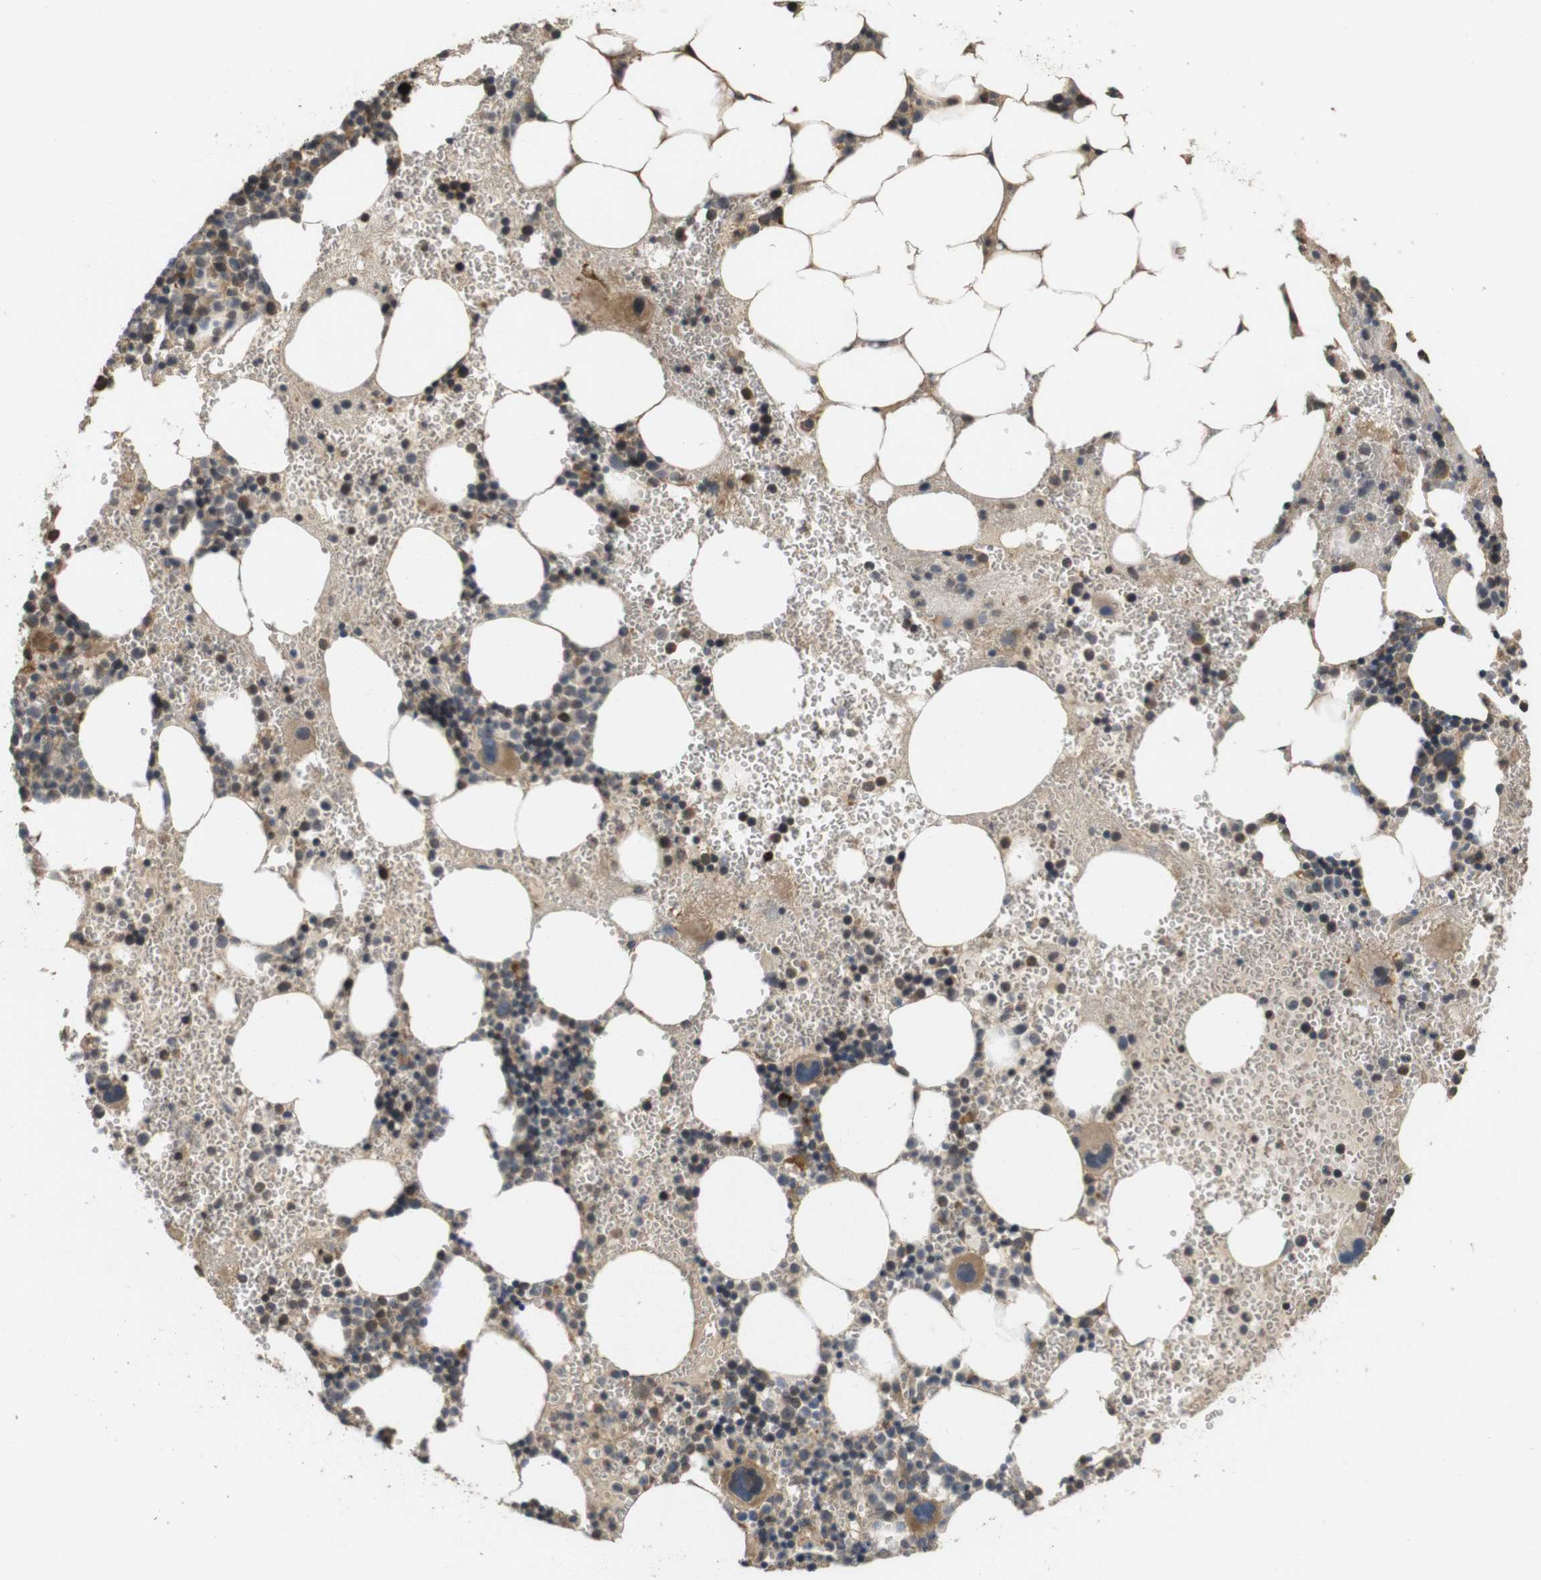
{"staining": {"intensity": "strong", "quantity": "<25%", "location": "cytoplasmic/membranous,nuclear"}, "tissue": "bone marrow", "cell_type": "Hematopoietic cells", "image_type": "normal", "snomed": [{"axis": "morphology", "description": "Normal tissue, NOS"}, {"axis": "morphology", "description": "Inflammation, NOS"}, {"axis": "topography", "description": "Bone marrow"}], "caption": "The image demonstrates immunohistochemical staining of unremarkable bone marrow. There is strong cytoplasmic/membranous,nuclear positivity is present in approximately <25% of hematopoietic cells.", "gene": "PCDHB10", "patient": {"sex": "female", "age": 76}}